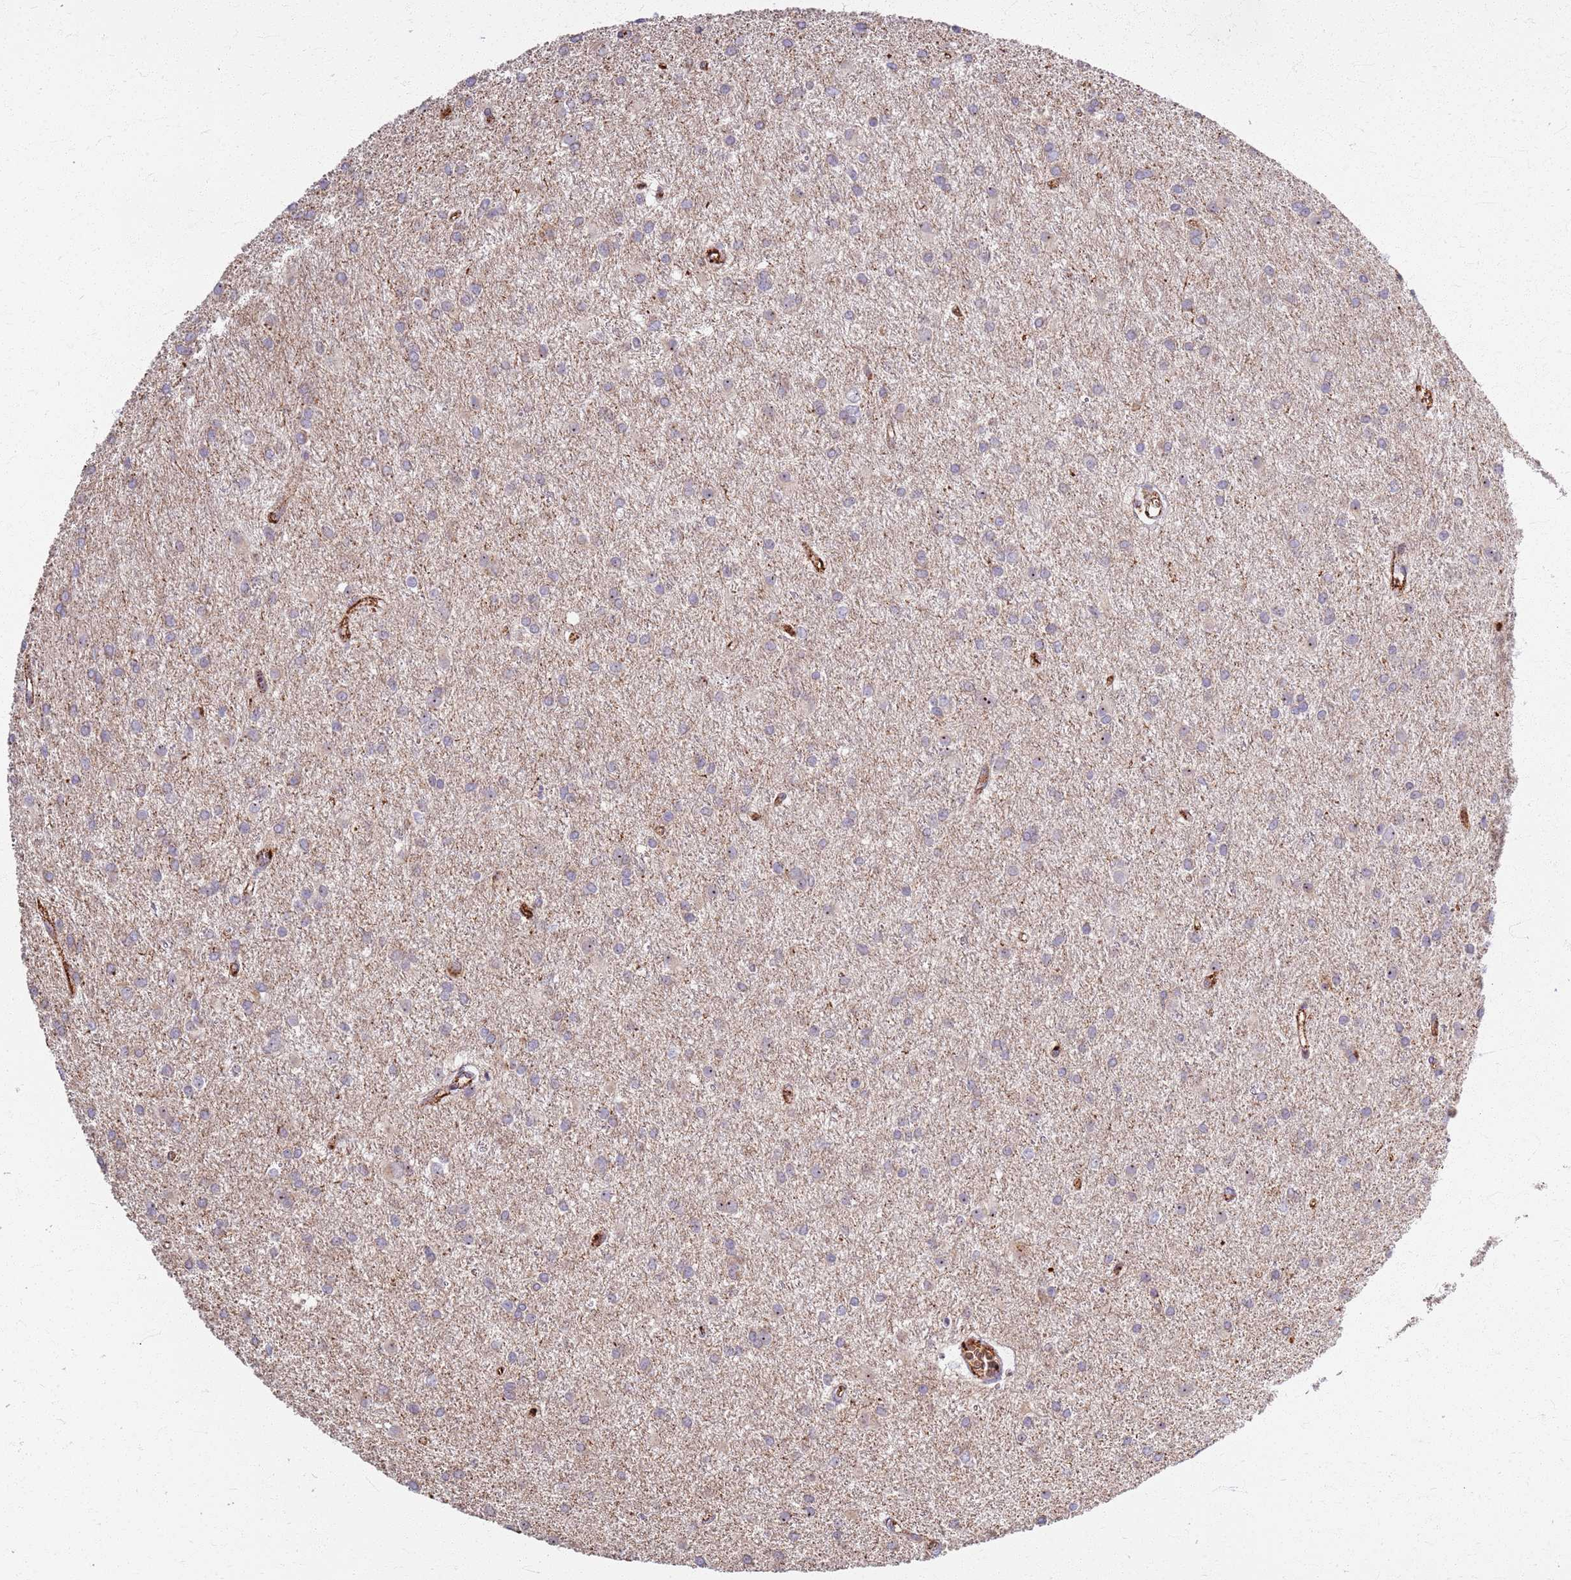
{"staining": {"intensity": "weak", "quantity": "<25%", "location": "cytoplasmic/membranous"}, "tissue": "glioma", "cell_type": "Tumor cells", "image_type": "cancer", "snomed": [{"axis": "morphology", "description": "Glioma, malignant, High grade"}, {"axis": "topography", "description": "Brain"}], "caption": "Malignant glioma (high-grade) was stained to show a protein in brown. There is no significant staining in tumor cells. (Immunohistochemistry (ihc), brightfield microscopy, high magnification).", "gene": "KRI1", "patient": {"sex": "female", "age": 50}}